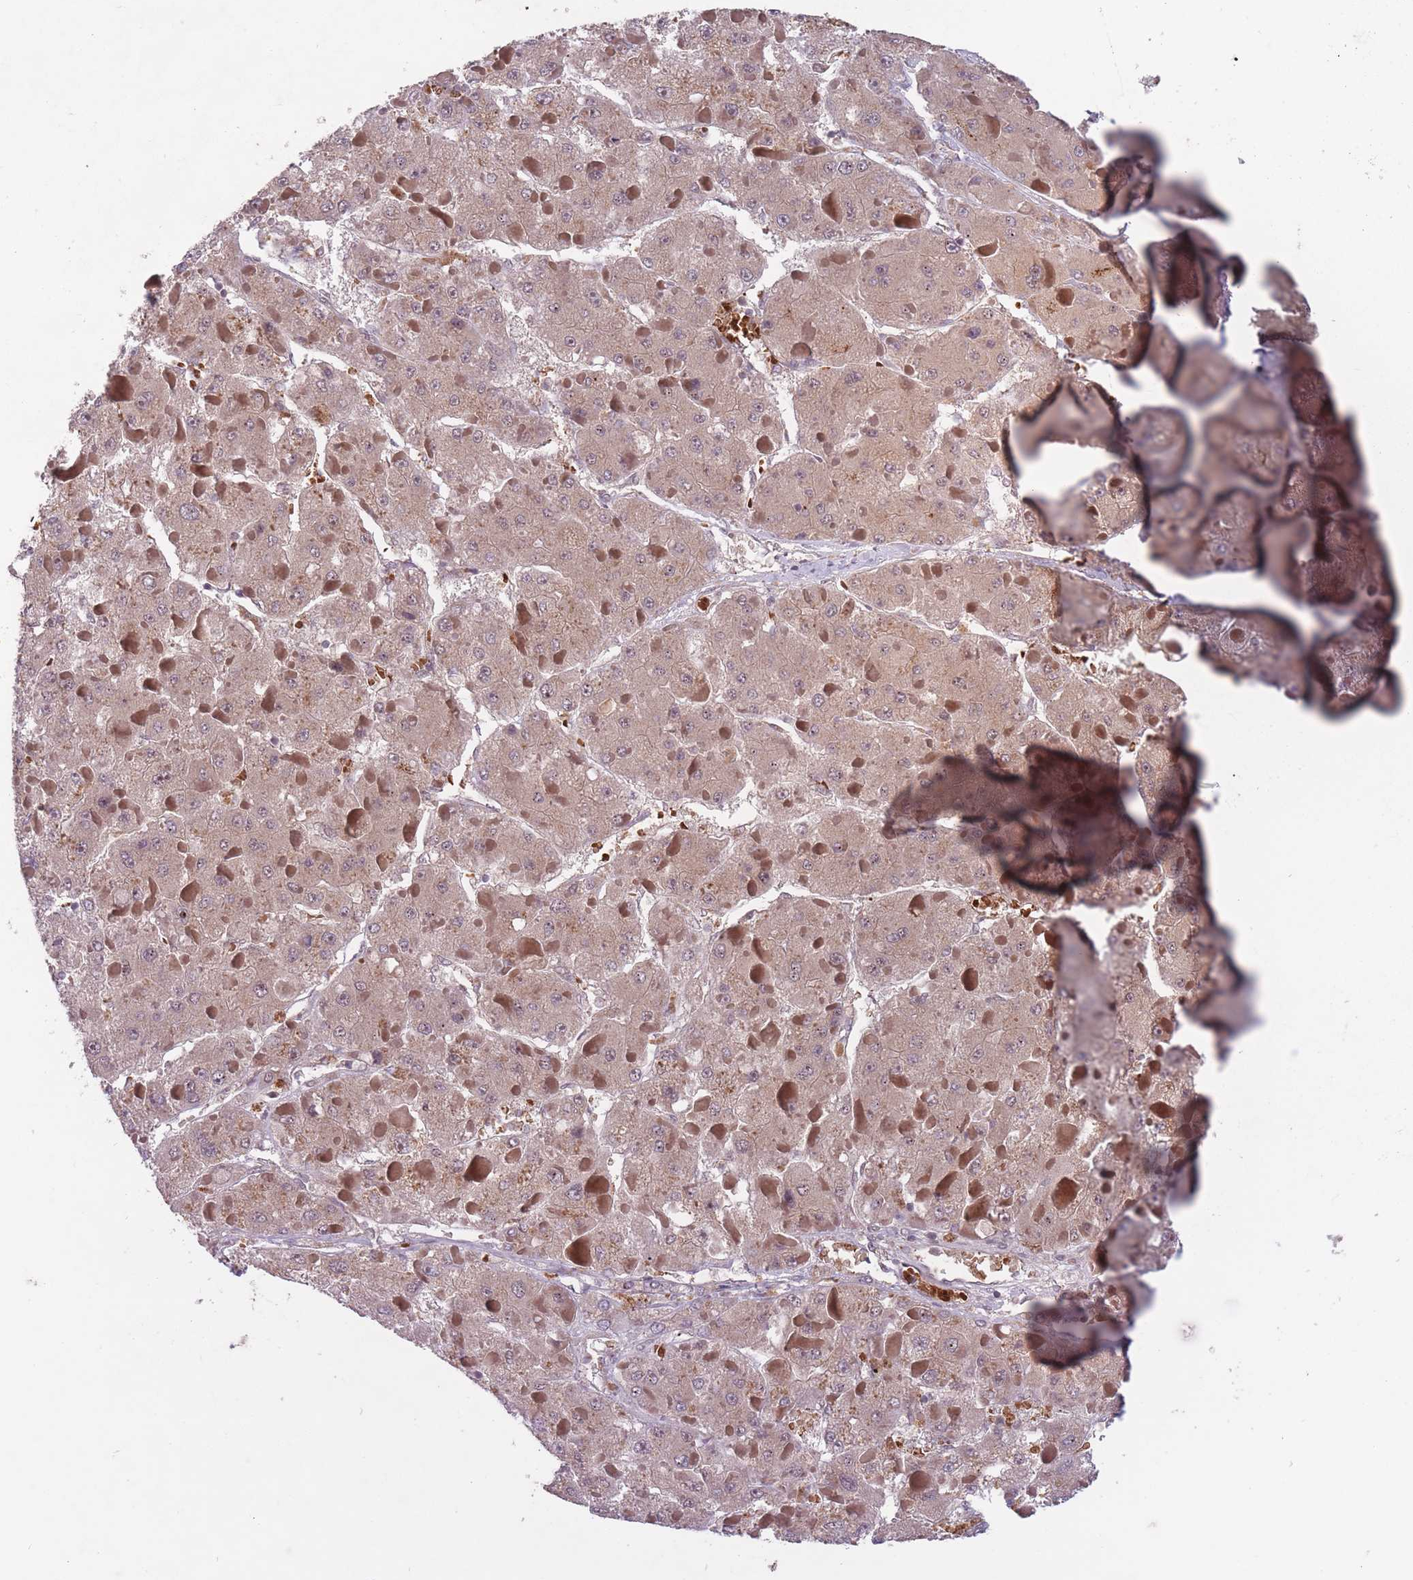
{"staining": {"intensity": "weak", "quantity": ">75%", "location": "cytoplasmic/membranous"}, "tissue": "liver cancer", "cell_type": "Tumor cells", "image_type": "cancer", "snomed": [{"axis": "morphology", "description": "Carcinoma, Hepatocellular, NOS"}, {"axis": "topography", "description": "Liver"}], "caption": "Protein analysis of liver cancer tissue exhibits weak cytoplasmic/membranous expression in about >75% of tumor cells.", "gene": "SECTM1", "patient": {"sex": "female", "age": 73}}